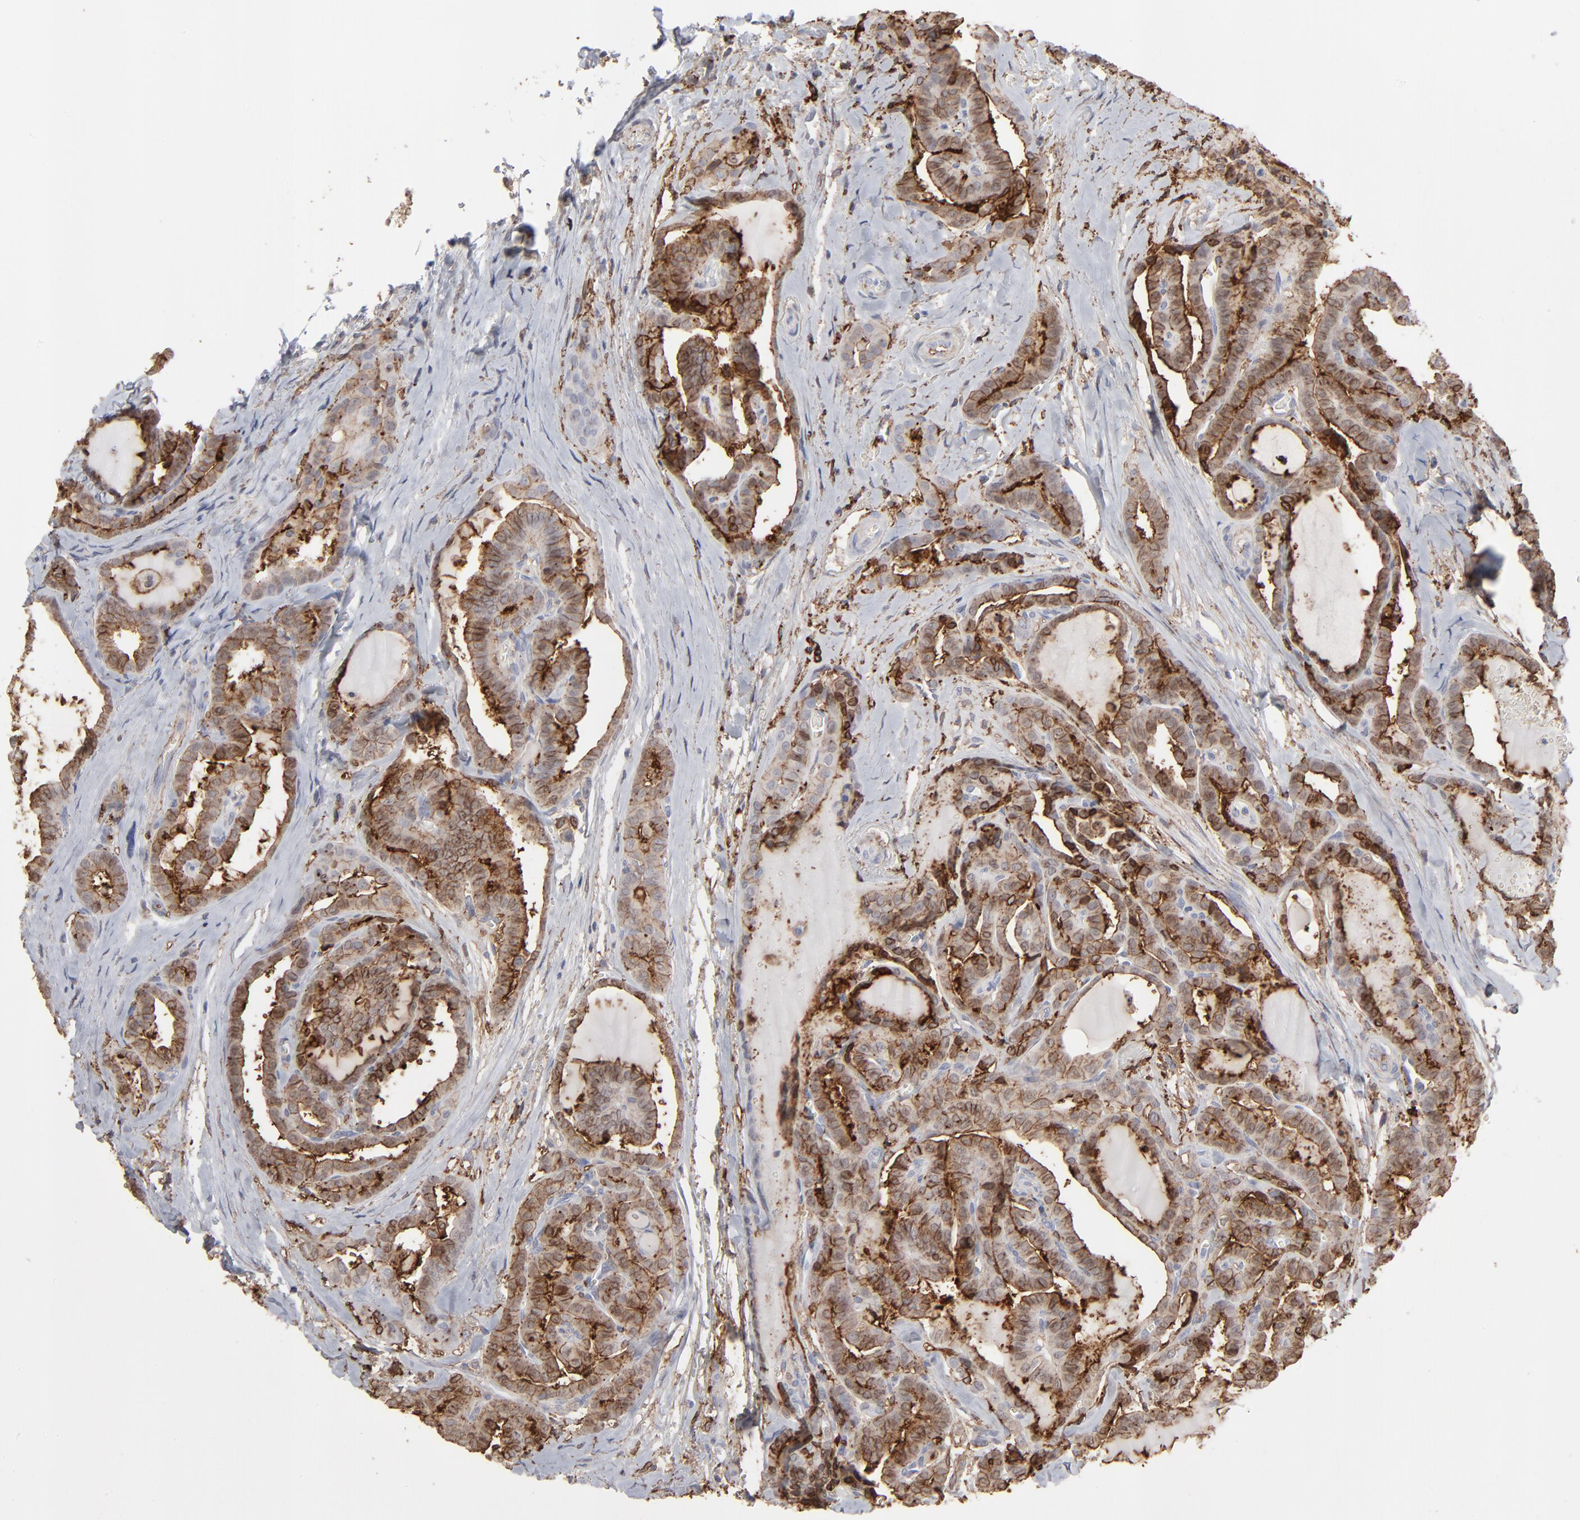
{"staining": {"intensity": "moderate", "quantity": "25%-75%", "location": "cytoplasmic/membranous"}, "tissue": "thyroid cancer", "cell_type": "Tumor cells", "image_type": "cancer", "snomed": [{"axis": "morphology", "description": "Carcinoma, NOS"}, {"axis": "topography", "description": "Thyroid gland"}], "caption": "Moderate cytoplasmic/membranous staining for a protein is identified in about 25%-75% of tumor cells of thyroid cancer using IHC.", "gene": "ANXA5", "patient": {"sex": "female", "age": 91}}